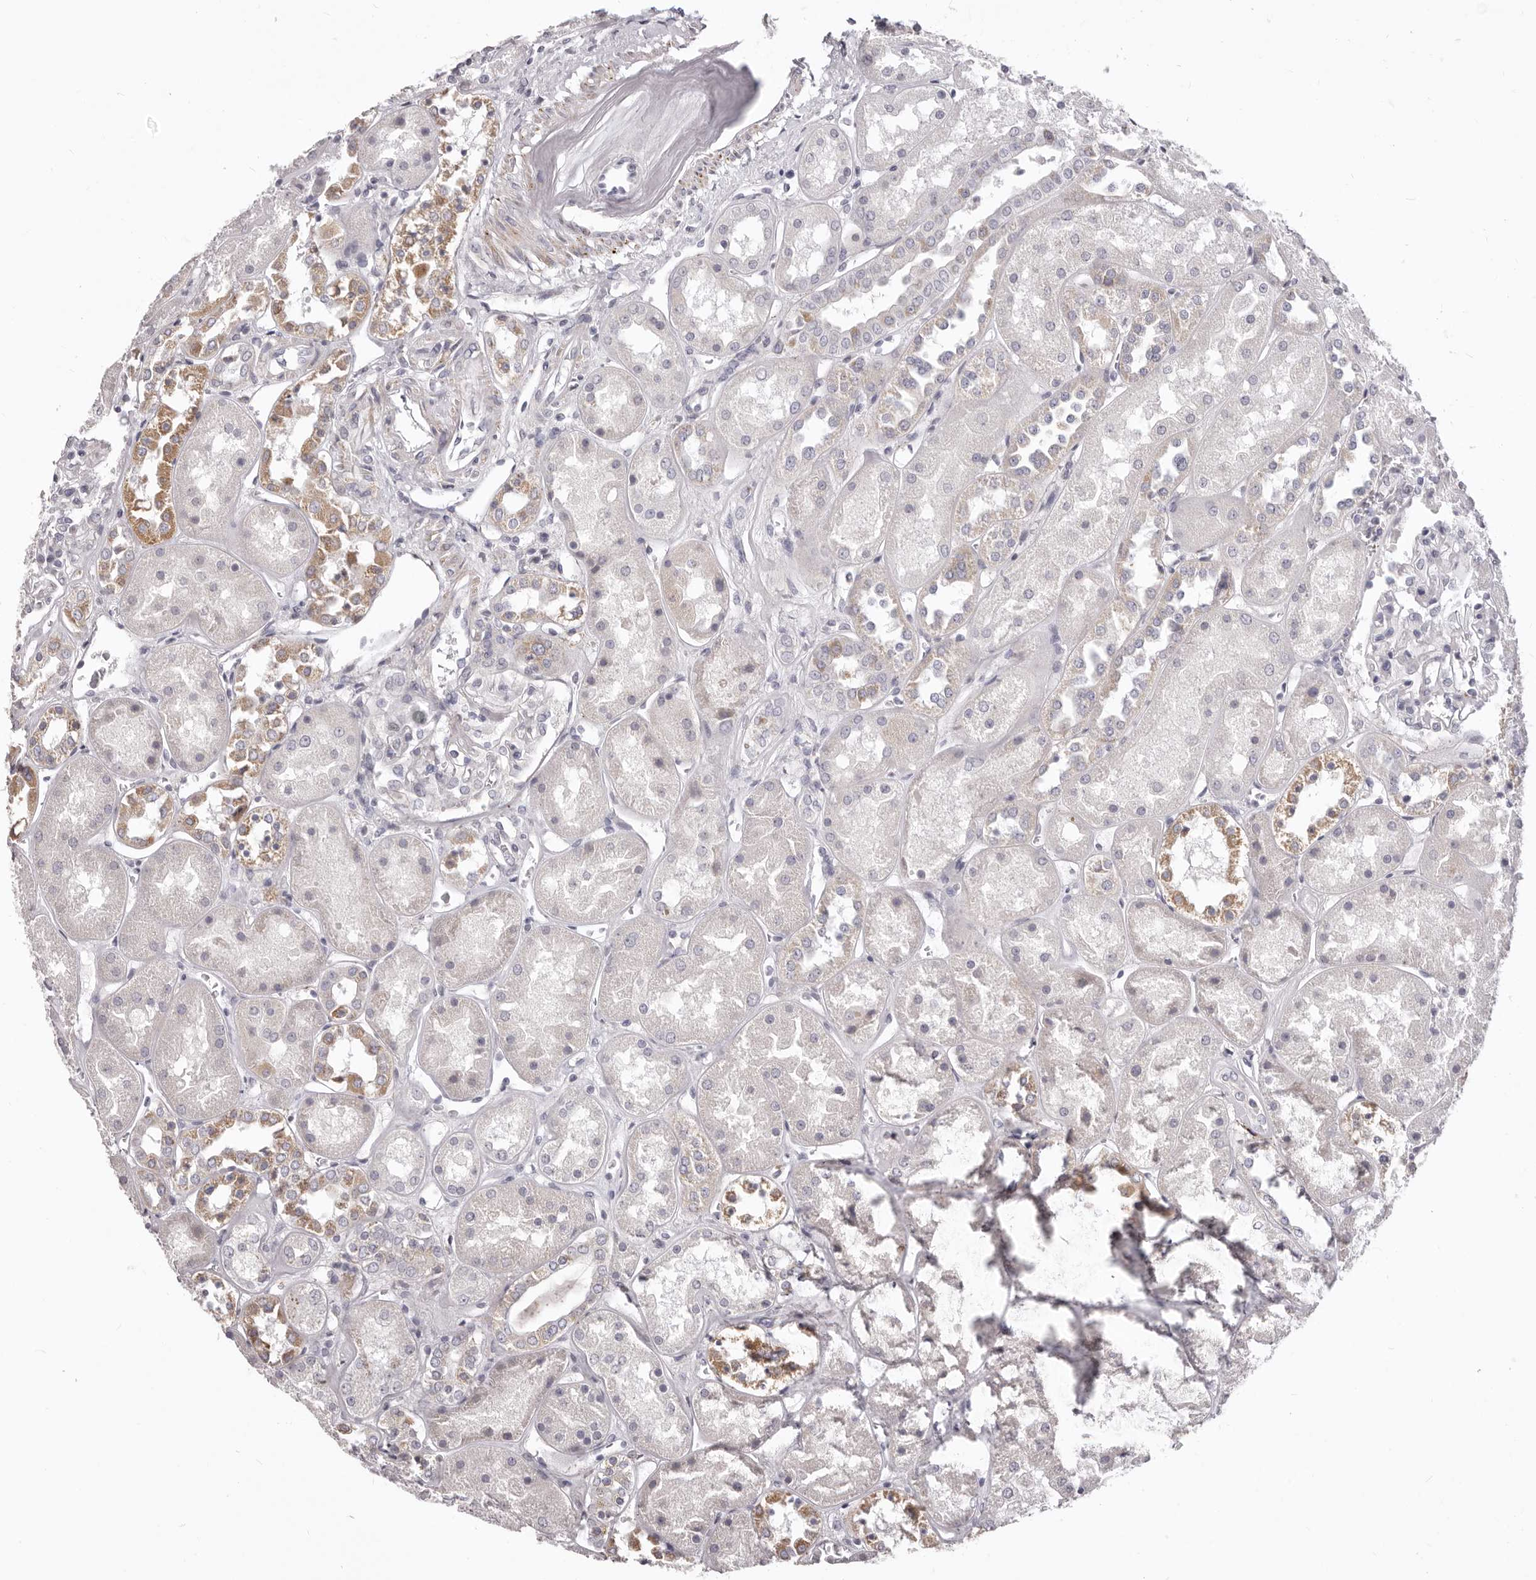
{"staining": {"intensity": "negative", "quantity": "none", "location": "none"}, "tissue": "kidney", "cell_type": "Cells in glomeruli", "image_type": "normal", "snomed": [{"axis": "morphology", "description": "Normal tissue, NOS"}, {"axis": "topography", "description": "Kidney"}], "caption": "This is an immunohistochemistry histopathology image of unremarkable human kidney. There is no staining in cells in glomeruli.", "gene": "PRMT2", "patient": {"sex": "male", "age": 70}}